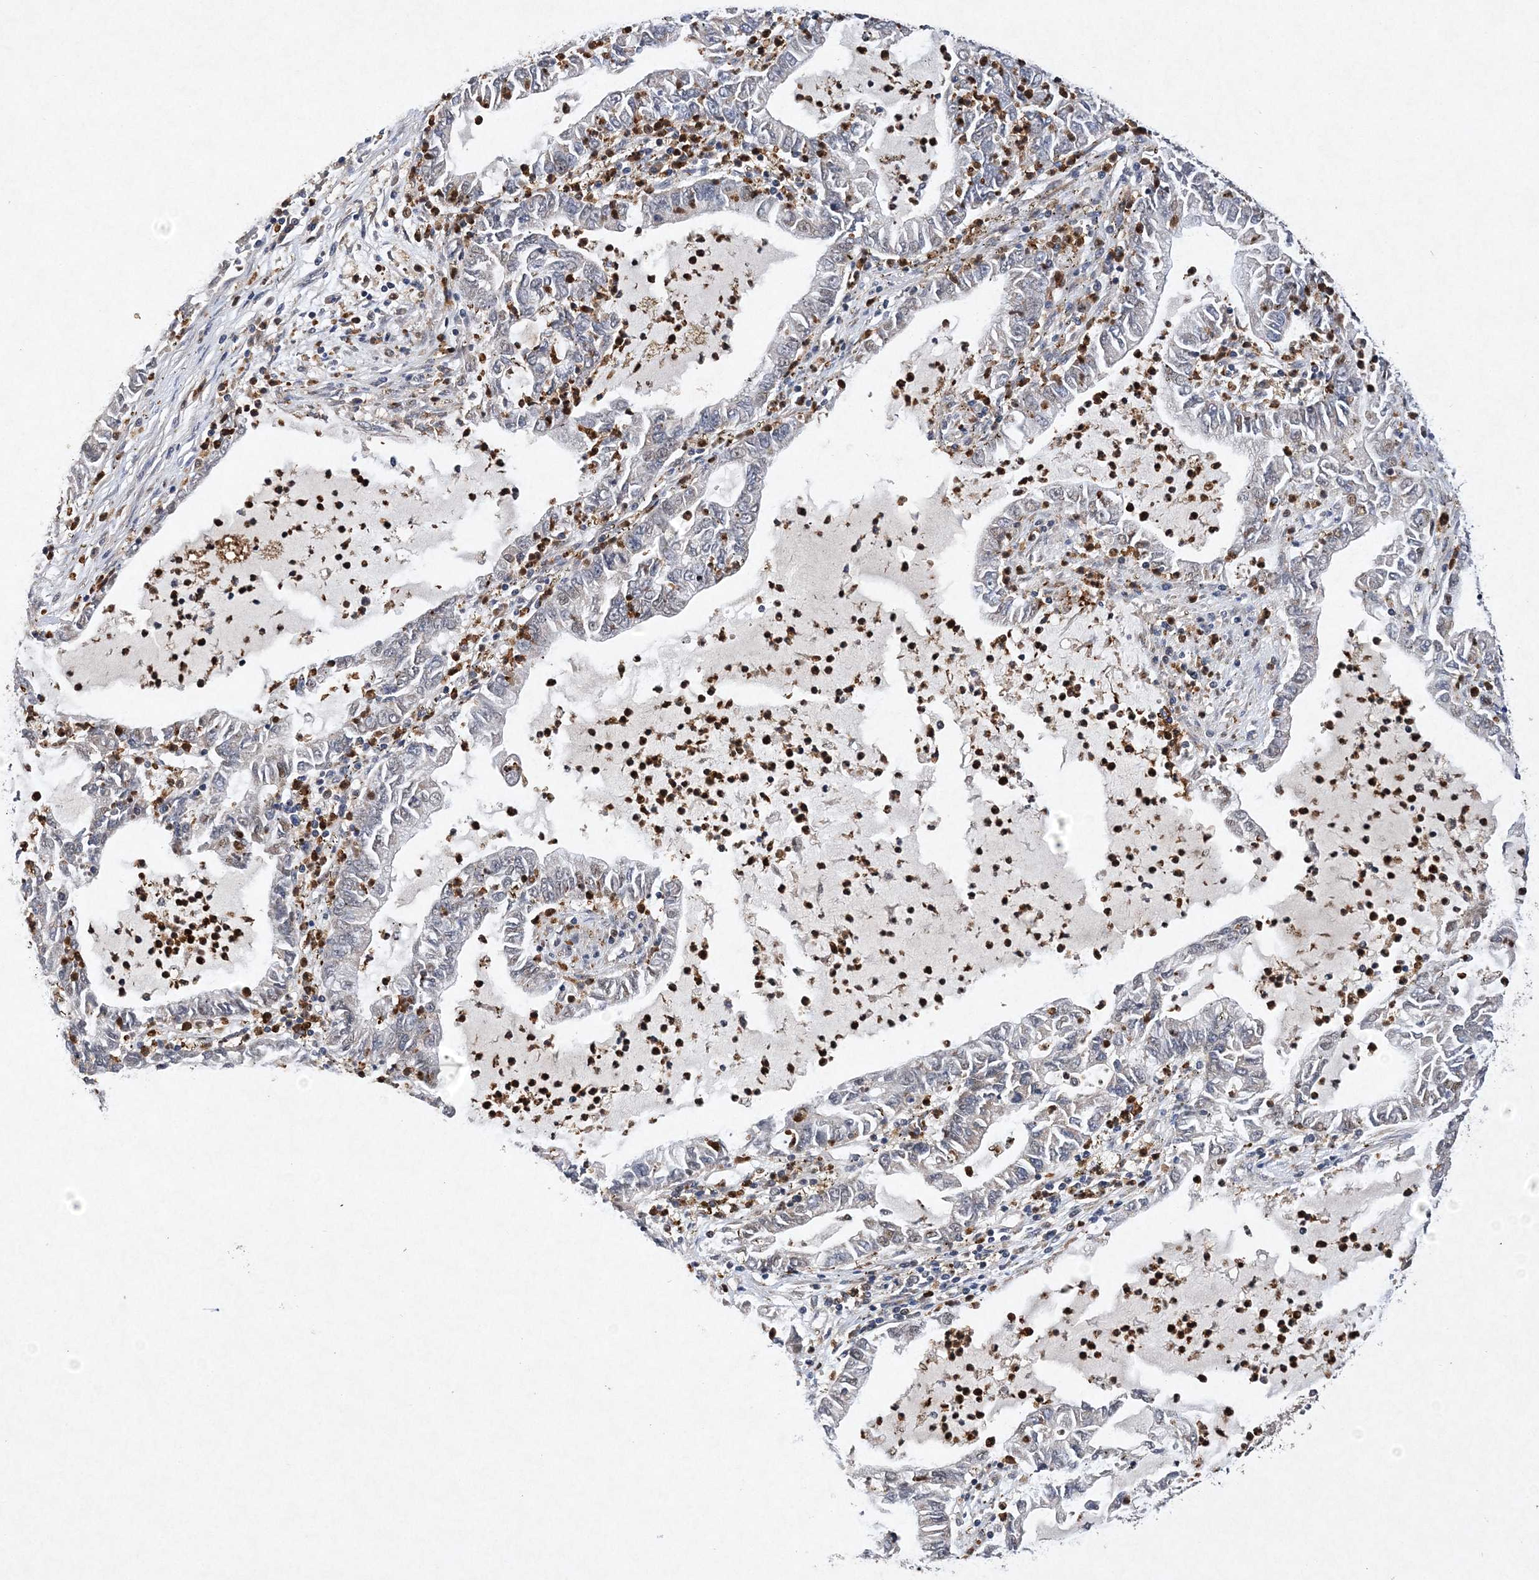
{"staining": {"intensity": "negative", "quantity": "none", "location": "none"}, "tissue": "lung cancer", "cell_type": "Tumor cells", "image_type": "cancer", "snomed": [{"axis": "morphology", "description": "Adenocarcinoma, NOS"}, {"axis": "topography", "description": "Lung"}], "caption": "There is no significant positivity in tumor cells of adenocarcinoma (lung).", "gene": "PROSER1", "patient": {"sex": "female", "age": 51}}